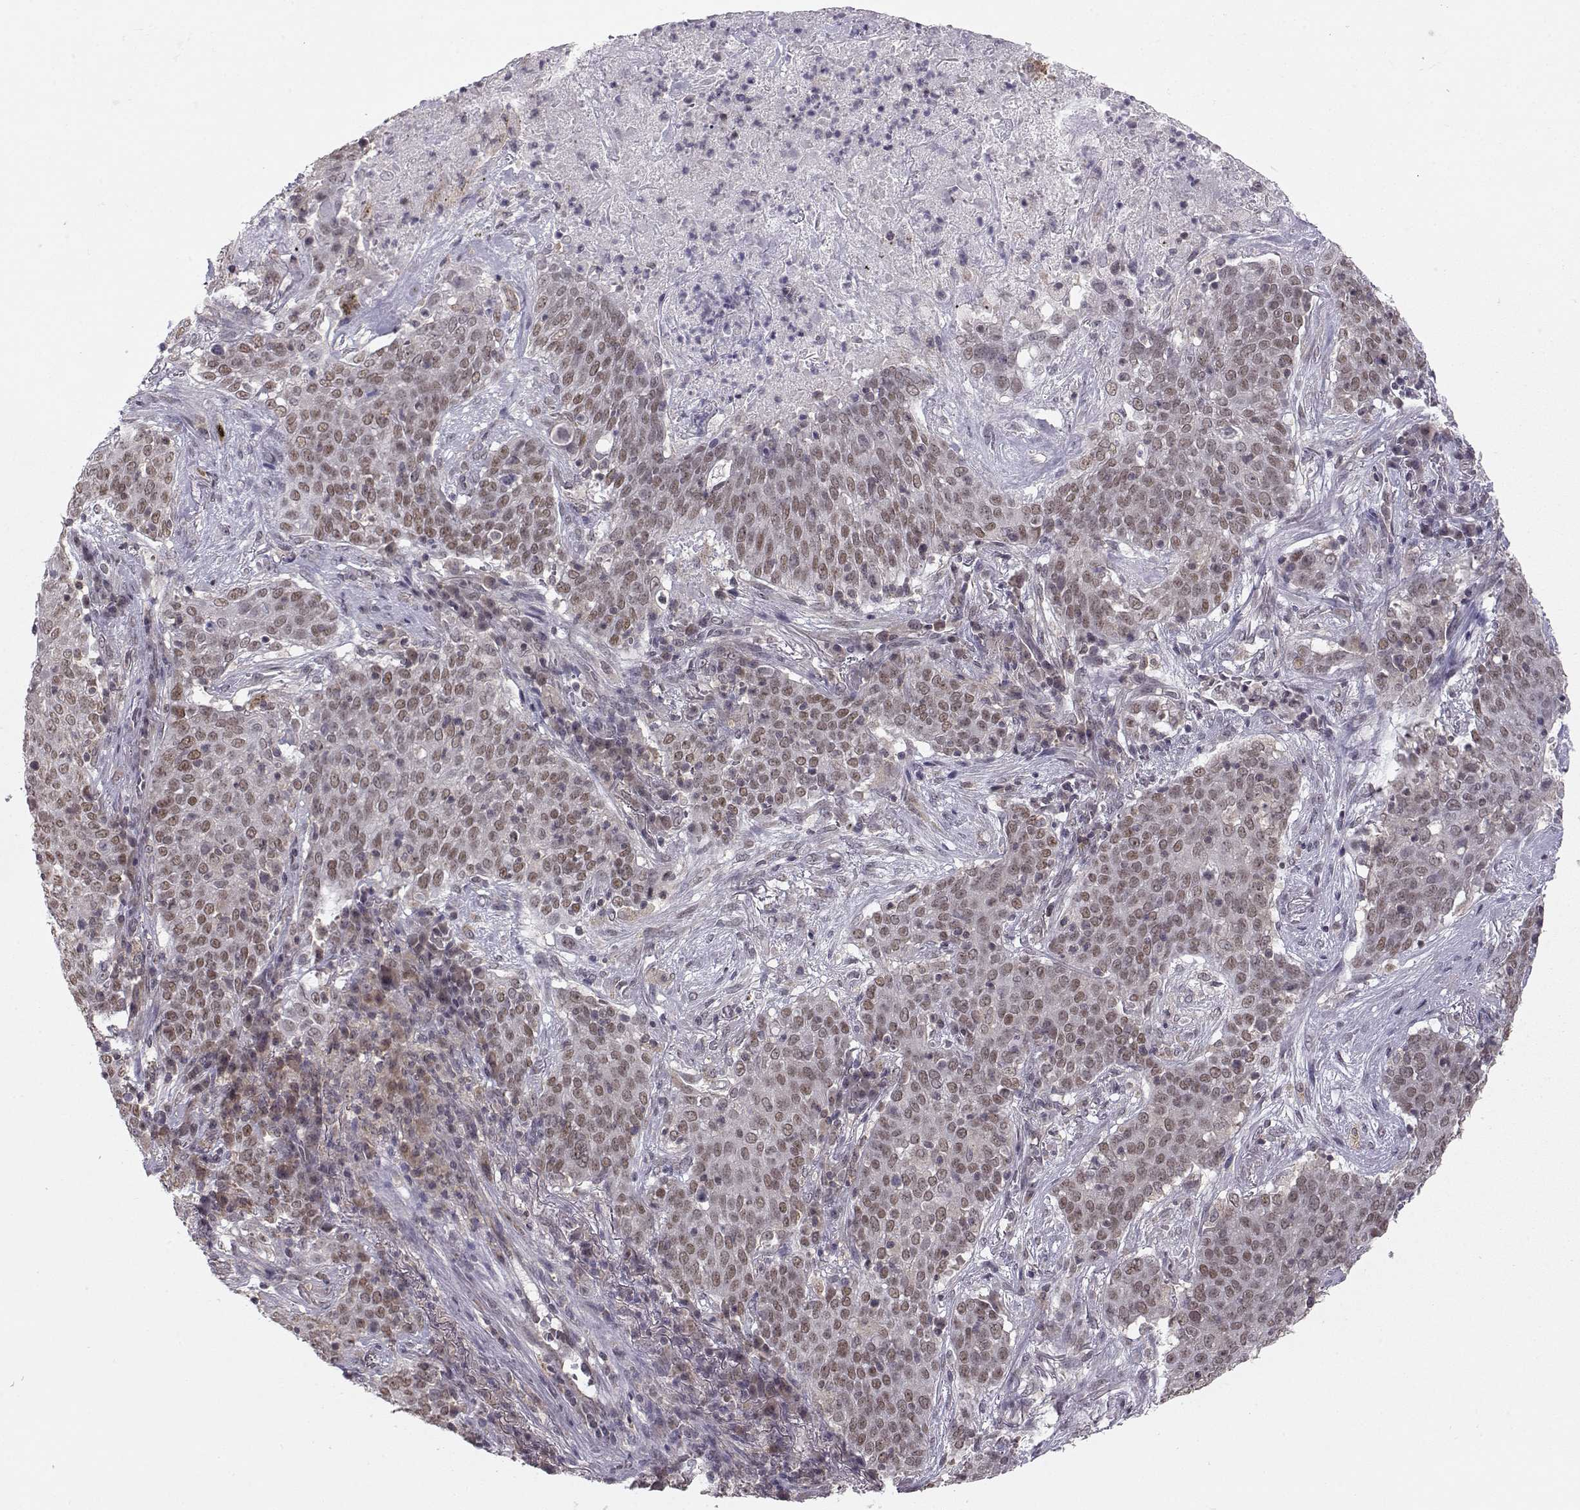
{"staining": {"intensity": "weak", "quantity": "25%-75%", "location": "nuclear"}, "tissue": "lung cancer", "cell_type": "Tumor cells", "image_type": "cancer", "snomed": [{"axis": "morphology", "description": "Squamous cell carcinoma, NOS"}, {"axis": "topography", "description": "Lung"}], "caption": "Lung squamous cell carcinoma was stained to show a protein in brown. There is low levels of weak nuclear staining in about 25%-75% of tumor cells.", "gene": "KIF13B", "patient": {"sex": "male", "age": 82}}